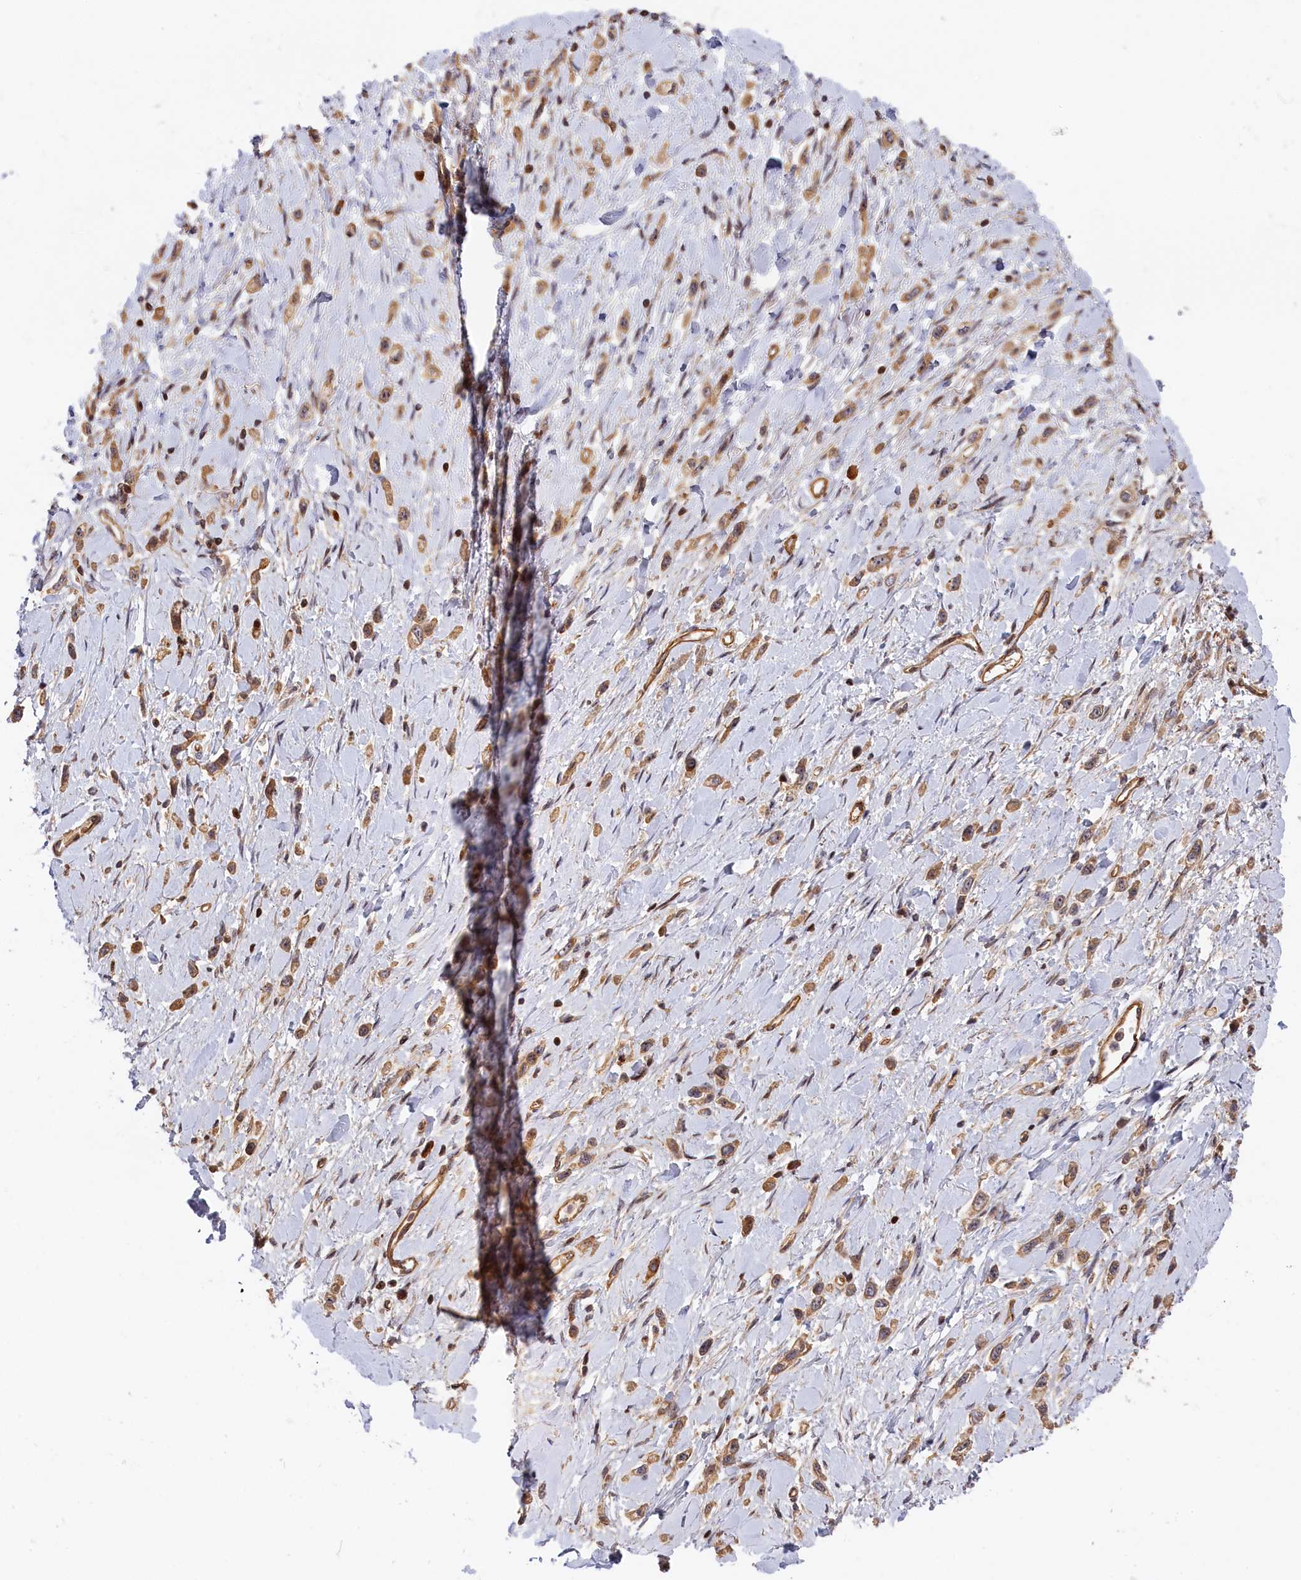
{"staining": {"intensity": "moderate", "quantity": ">75%", "location": "cytoplasmic/membranous"}, "tissue": "stomach cancer", "cell_type": "Tumor cells", "image_type": "cancer", "snomed": [{"axis": "morphology", "description": "Adenocarcinoma, NOS"}, {"axis": "topography", "description": "Stomach"}], "caption": "Immunohistochemistry (IHC) of stomach cancer reveals medium levels of moderate cytoplasmic/membranous expression in approximately >75% of tumor cells. Ihc stains the protein of interest in brown and the nuclei are stained blue.", "gene": "CEP44", "patient": {"sex": "female", "age": 65}}